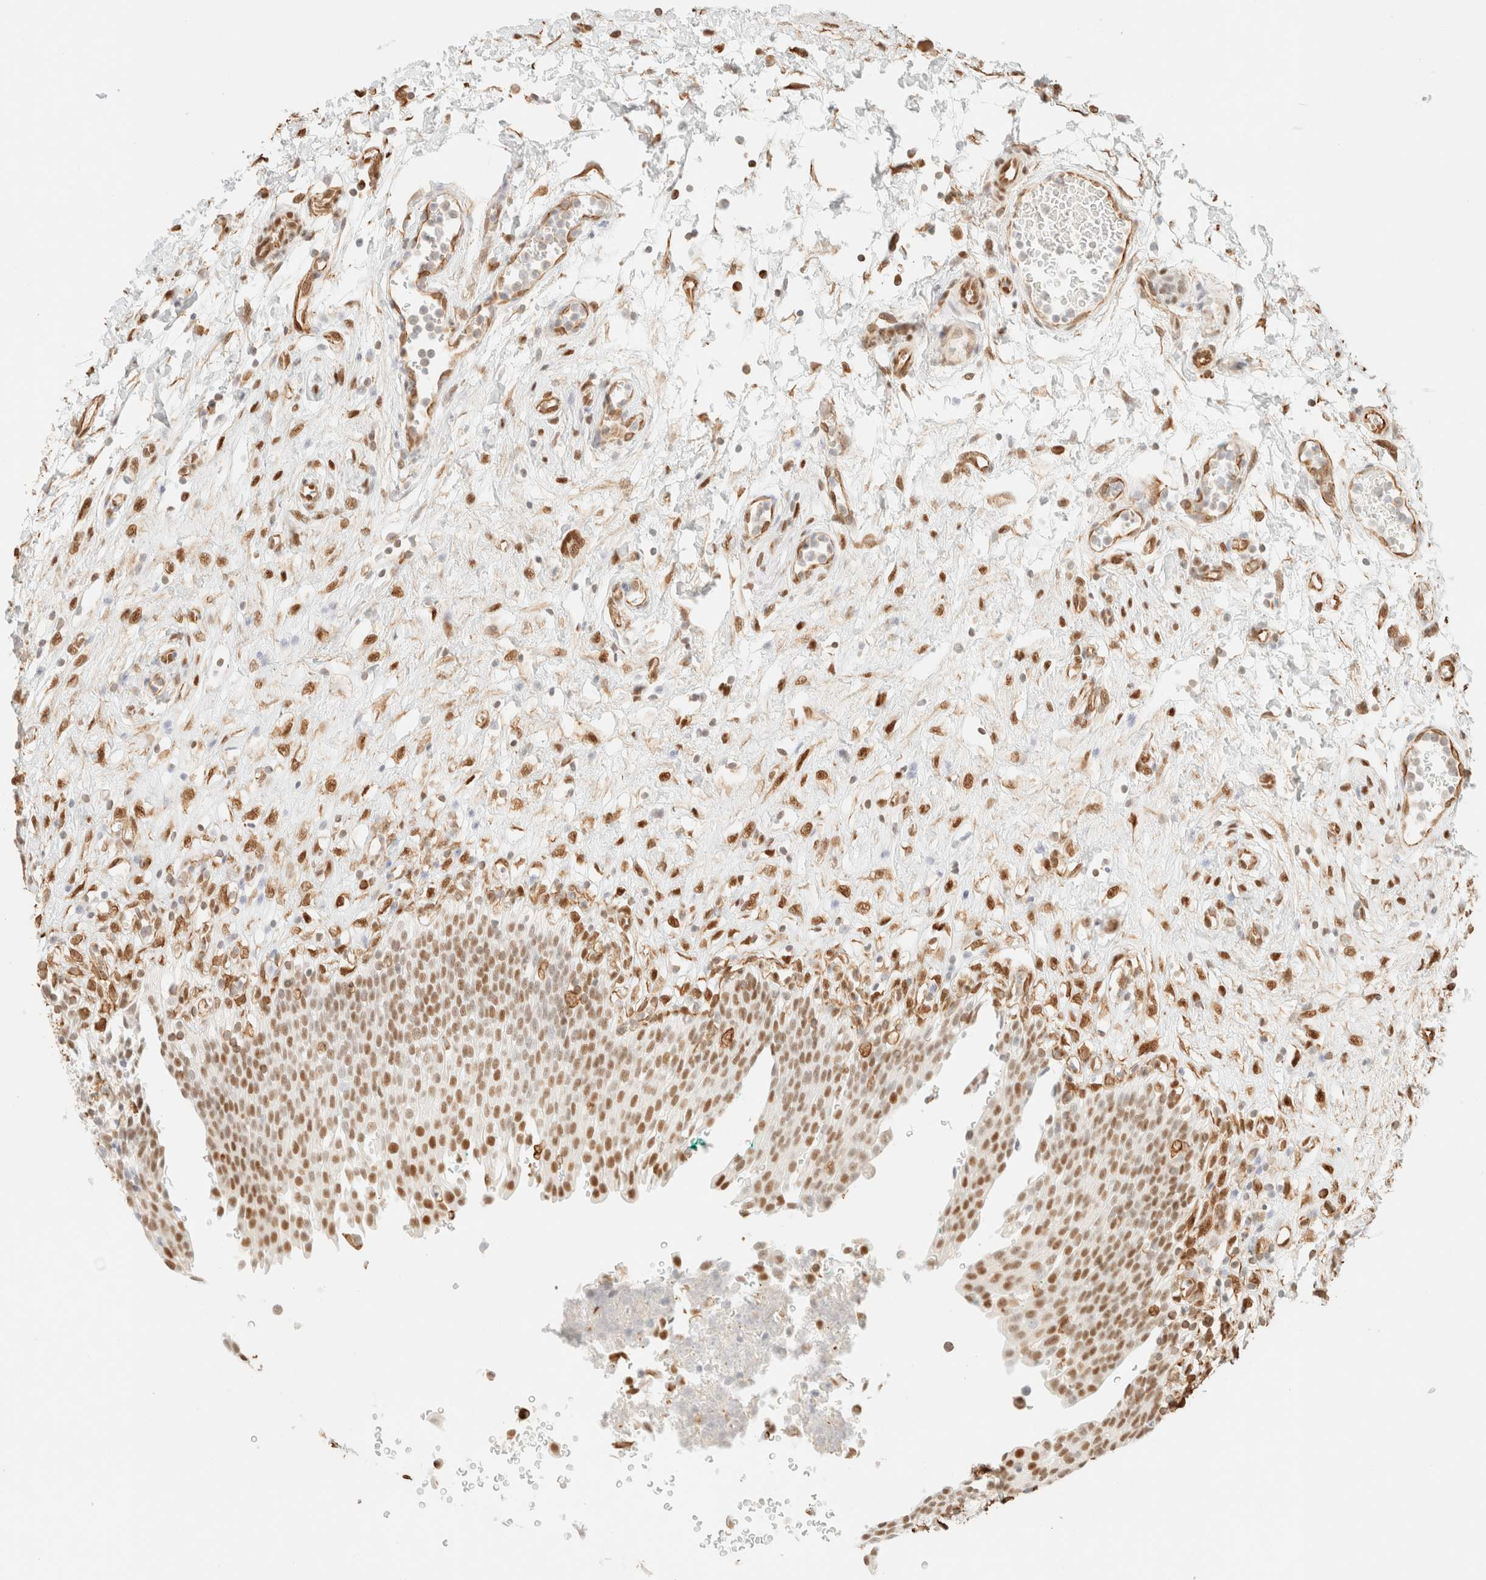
{"staining": {"intensity": "moderate", "quantity": ">75%", "location": "nuclear"}, "tissue": "urinary bladder", "cell_type": "Urothelial cells", "image_type": "normal", "snomed": [{"axis": "morphology", "description": "Urothelial carcinoma, High grade"}, {"axis": "topography", "description": "Urinary bladder"}], "caption": "A histopathology image showing moderate nuclear positivity in approximately >75% of urothelial cells in normal urinary bladder, as visualized by brown immunohistochemical staining.", "gene": "ZSCAN18", "patient": {"sex": "male", "age": 46}}